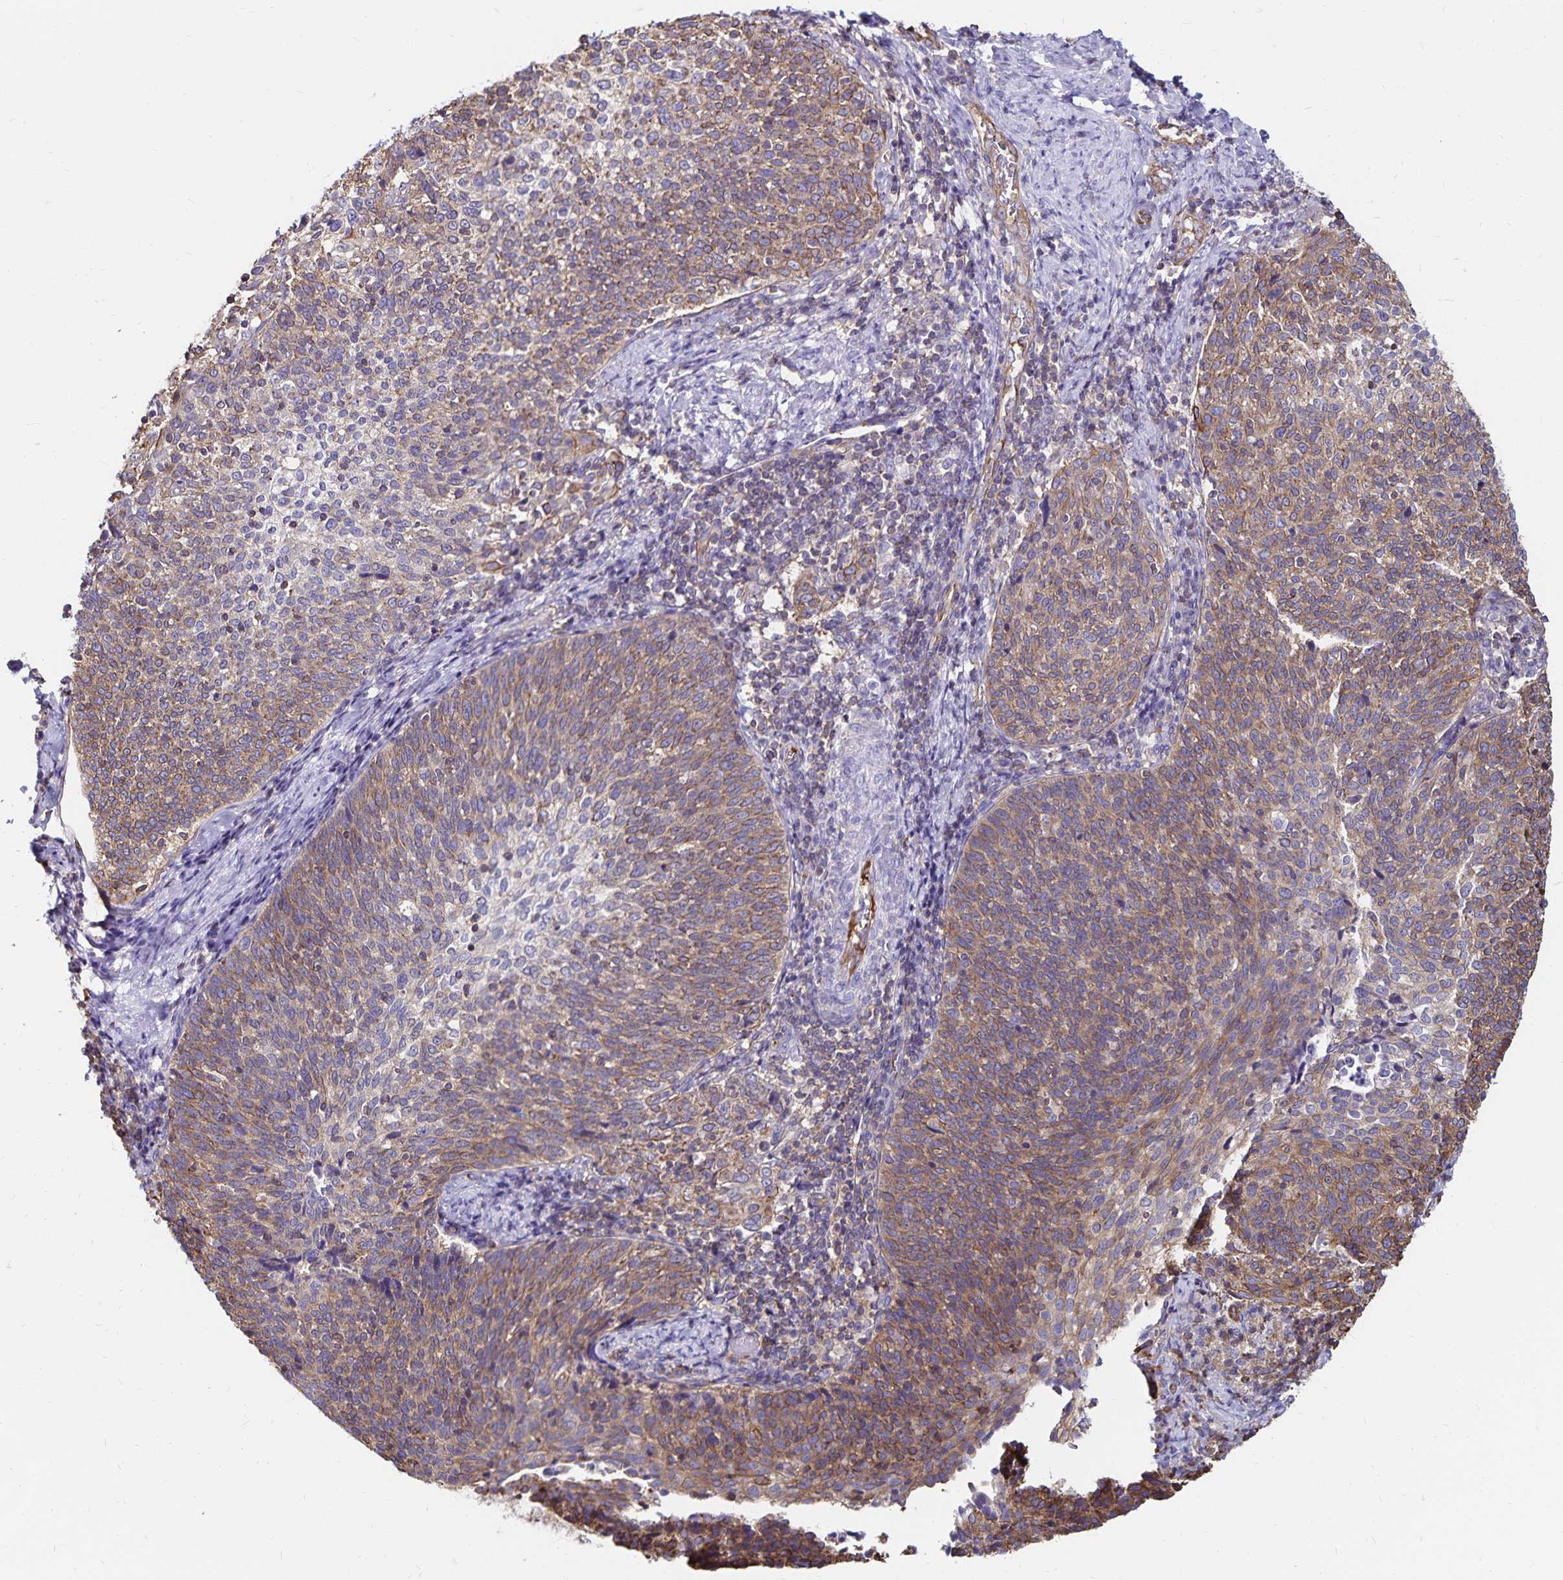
{"staining": {"intensity": "moderate", "quantity": "25%-75%", "location": "cytoplasmic/membranous"}, "tissue": "cervical cancer", "cell_type": "Tumor cells", "image_type": "cancer", "snomed": [{"axis": "morphology", "description": "Squamous cell carcinoma, NOS"}, {"axis": "topography", "description": "Cervix"}], "caption": "Protein analysis of cervical squamous cell carcinoma tissue reveals moderate cytoplasmic/membranous expression in about 25%-75% of tumor cells. The staining is performed using DAB (3,3'-diaminobenzidine) brown chromogen to label protein expression. The nuclei are counter-stained blue using hematoxylin.", "gene": "RPRML", "patient": {"sex": "female", "age": 61}}